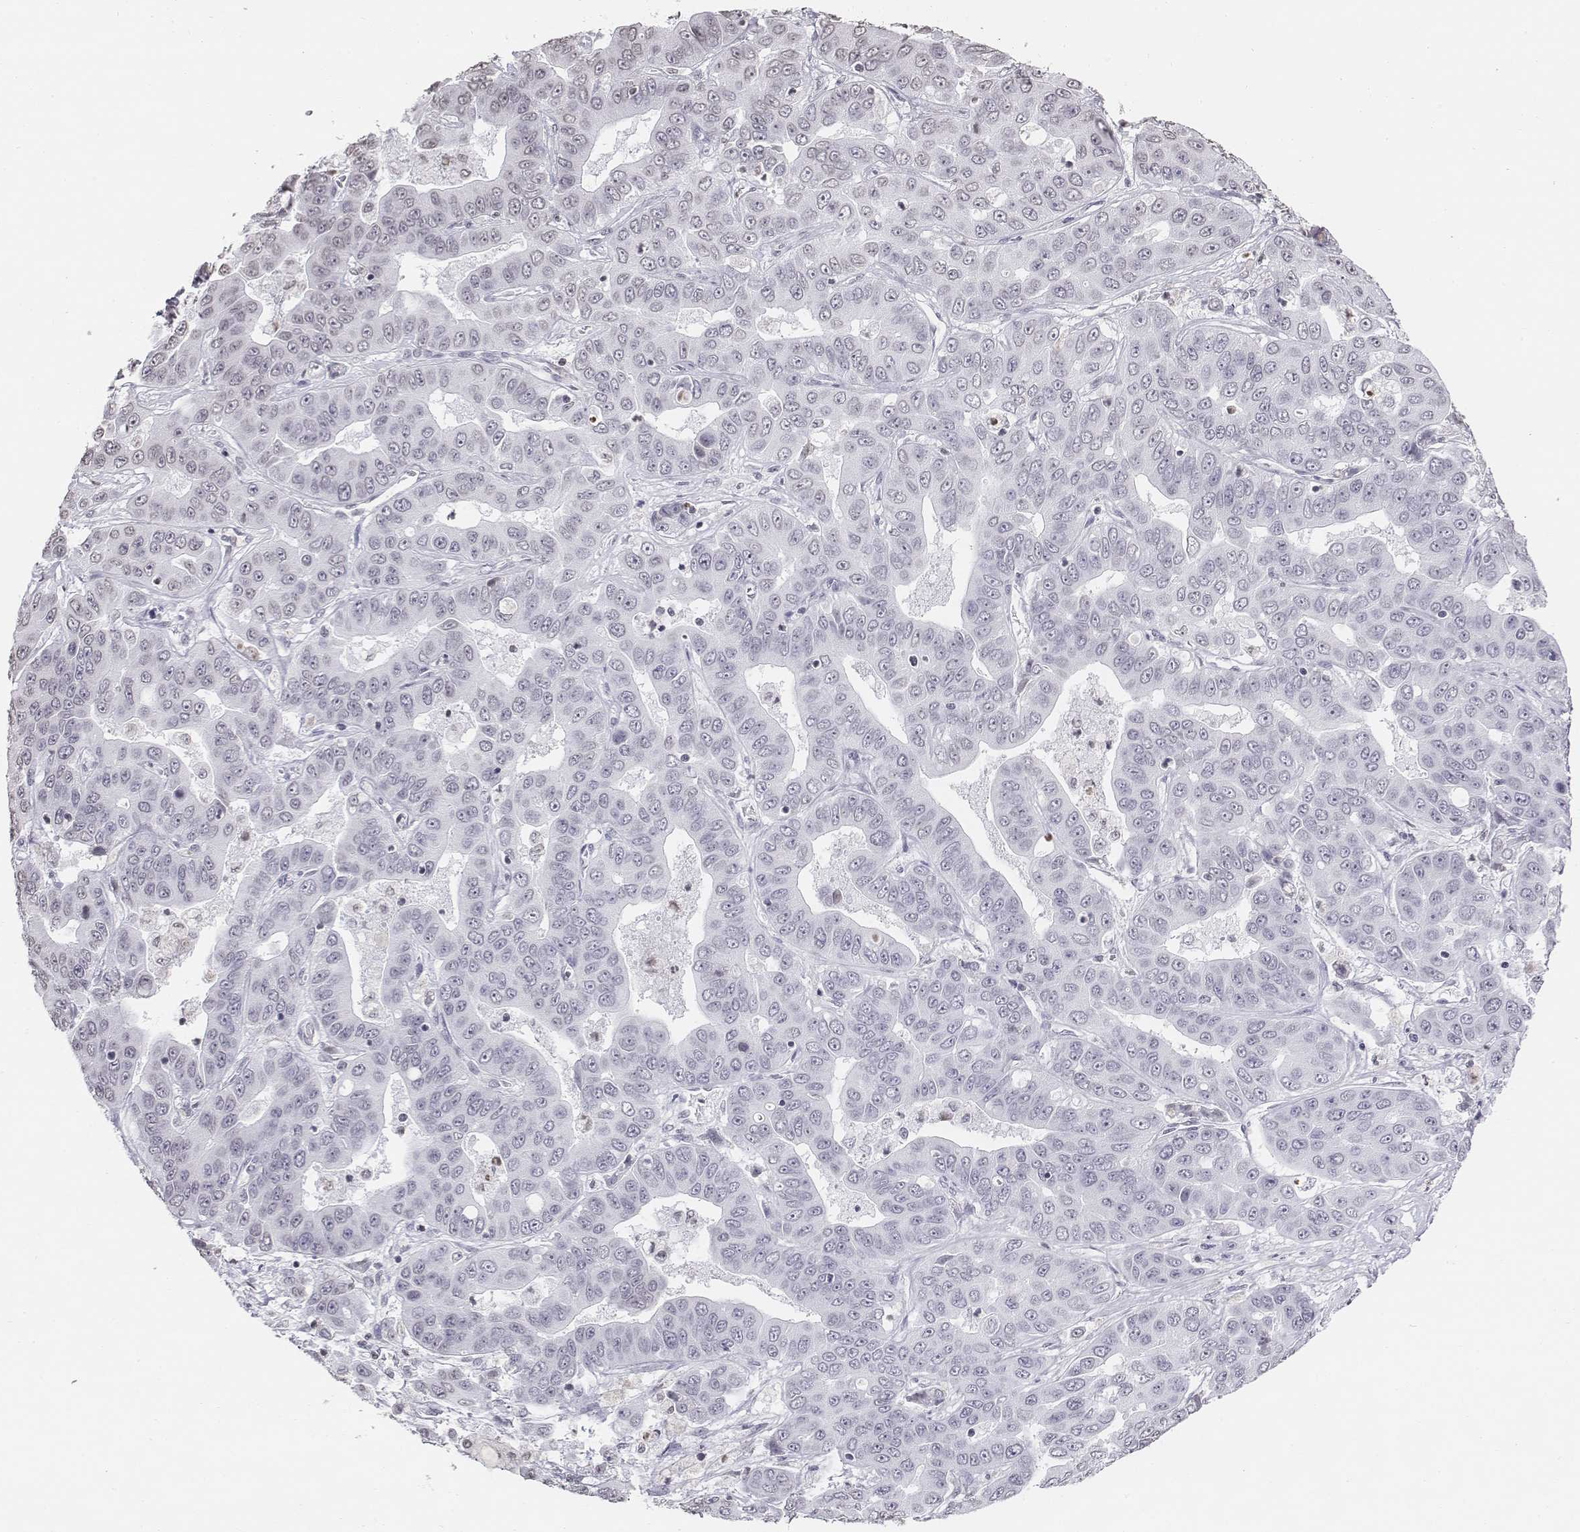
{"staining": {"intensity": "negative", "quantity": "none", "location": "none"}, "tissue": "liver cancer", "cell_type": "Tumor cells", "image_type": "cancer", "snomed": [{"axis": "morphology", "description": "Cholangiocarcinoma"}, {"axis": "topography", "description": "Liver"}], "caption": "Immunohistochemical staining of human liver cholangiocarcinoma shows no significant expression in tumor cells.", "gene": "BARHL1", "patient": {"sex": "female", "age": 52}}